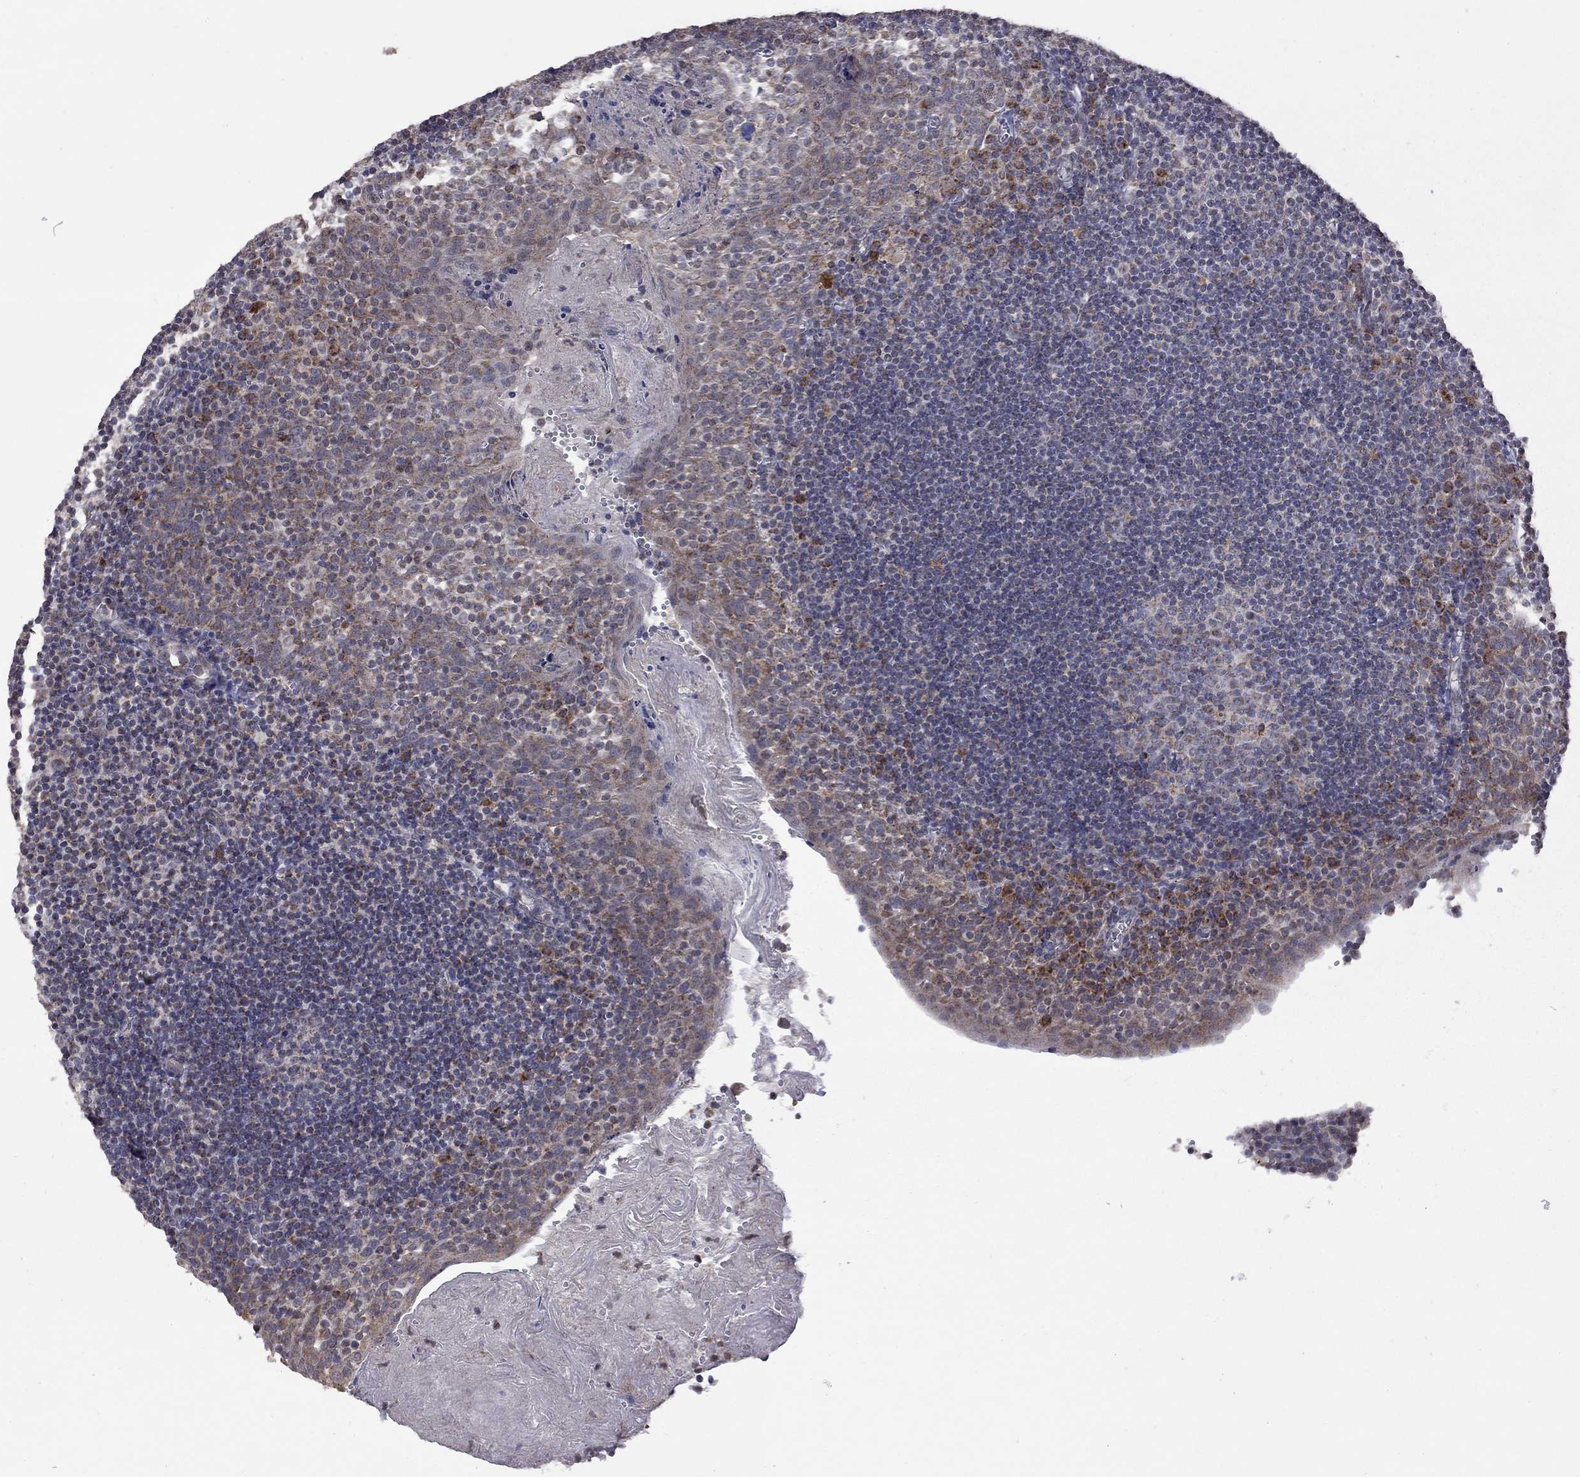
{"staining": {"intensity": "negative", "quantity": "none", "location": "none"}, "tissue": "lymph node", "cell_type": "Germinal center cells", "image_type": "normal", "snomed": [{"axis": "morphology", "description": "Normal tissue, NOS"}, {"axis": "topography", "description": "Lymph node"}], "caption": "Protein analysis of benign lymph node displays no significant staining in germinal center cells. Nuclei are stained in blue.", "gene": "NDUFB1", "patient": {"sex": "female", "age": 21}}